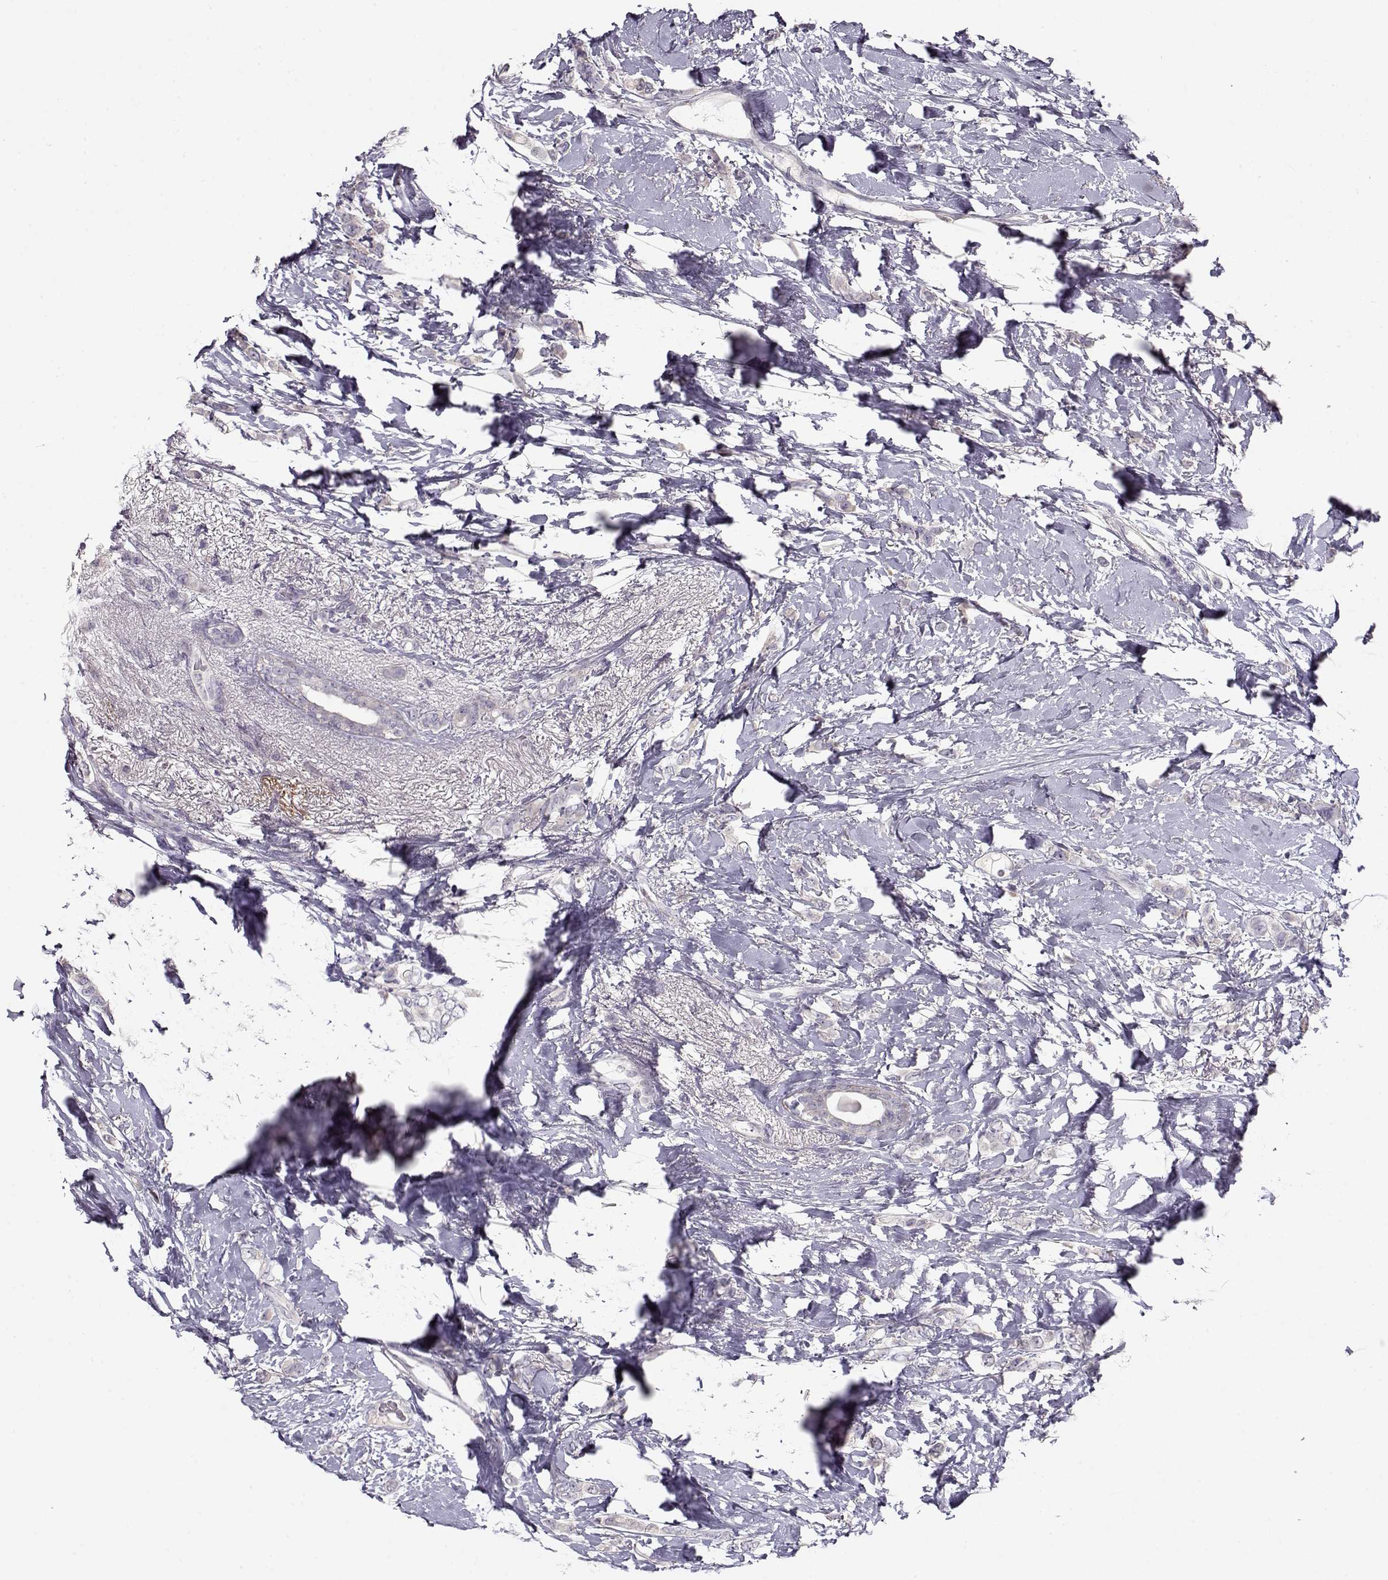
{"staining": {"intensity": "negative", "quantity": "none", "location": "none"}, "tissue": "breast cancer", "cell_type": "Tumor cells", "image_type": "cancer", "snomed": [{"axis": "morphology", "description": "Lobular carcinoma"}, {"axis": "topography", "description": "Breast"}], "caption": "Histopathology image shows no significant protein positivity in tumor cells of breast cancer. (Stains: DAB (3,3'-diaminobenzidine) immunohistochemistry (IHC) with hematoxylin counter stain, Microscopy: brightfield microscopy at high magnification).", "gene": "GRK1", "patient": {"sex": "female", "age": 66}}